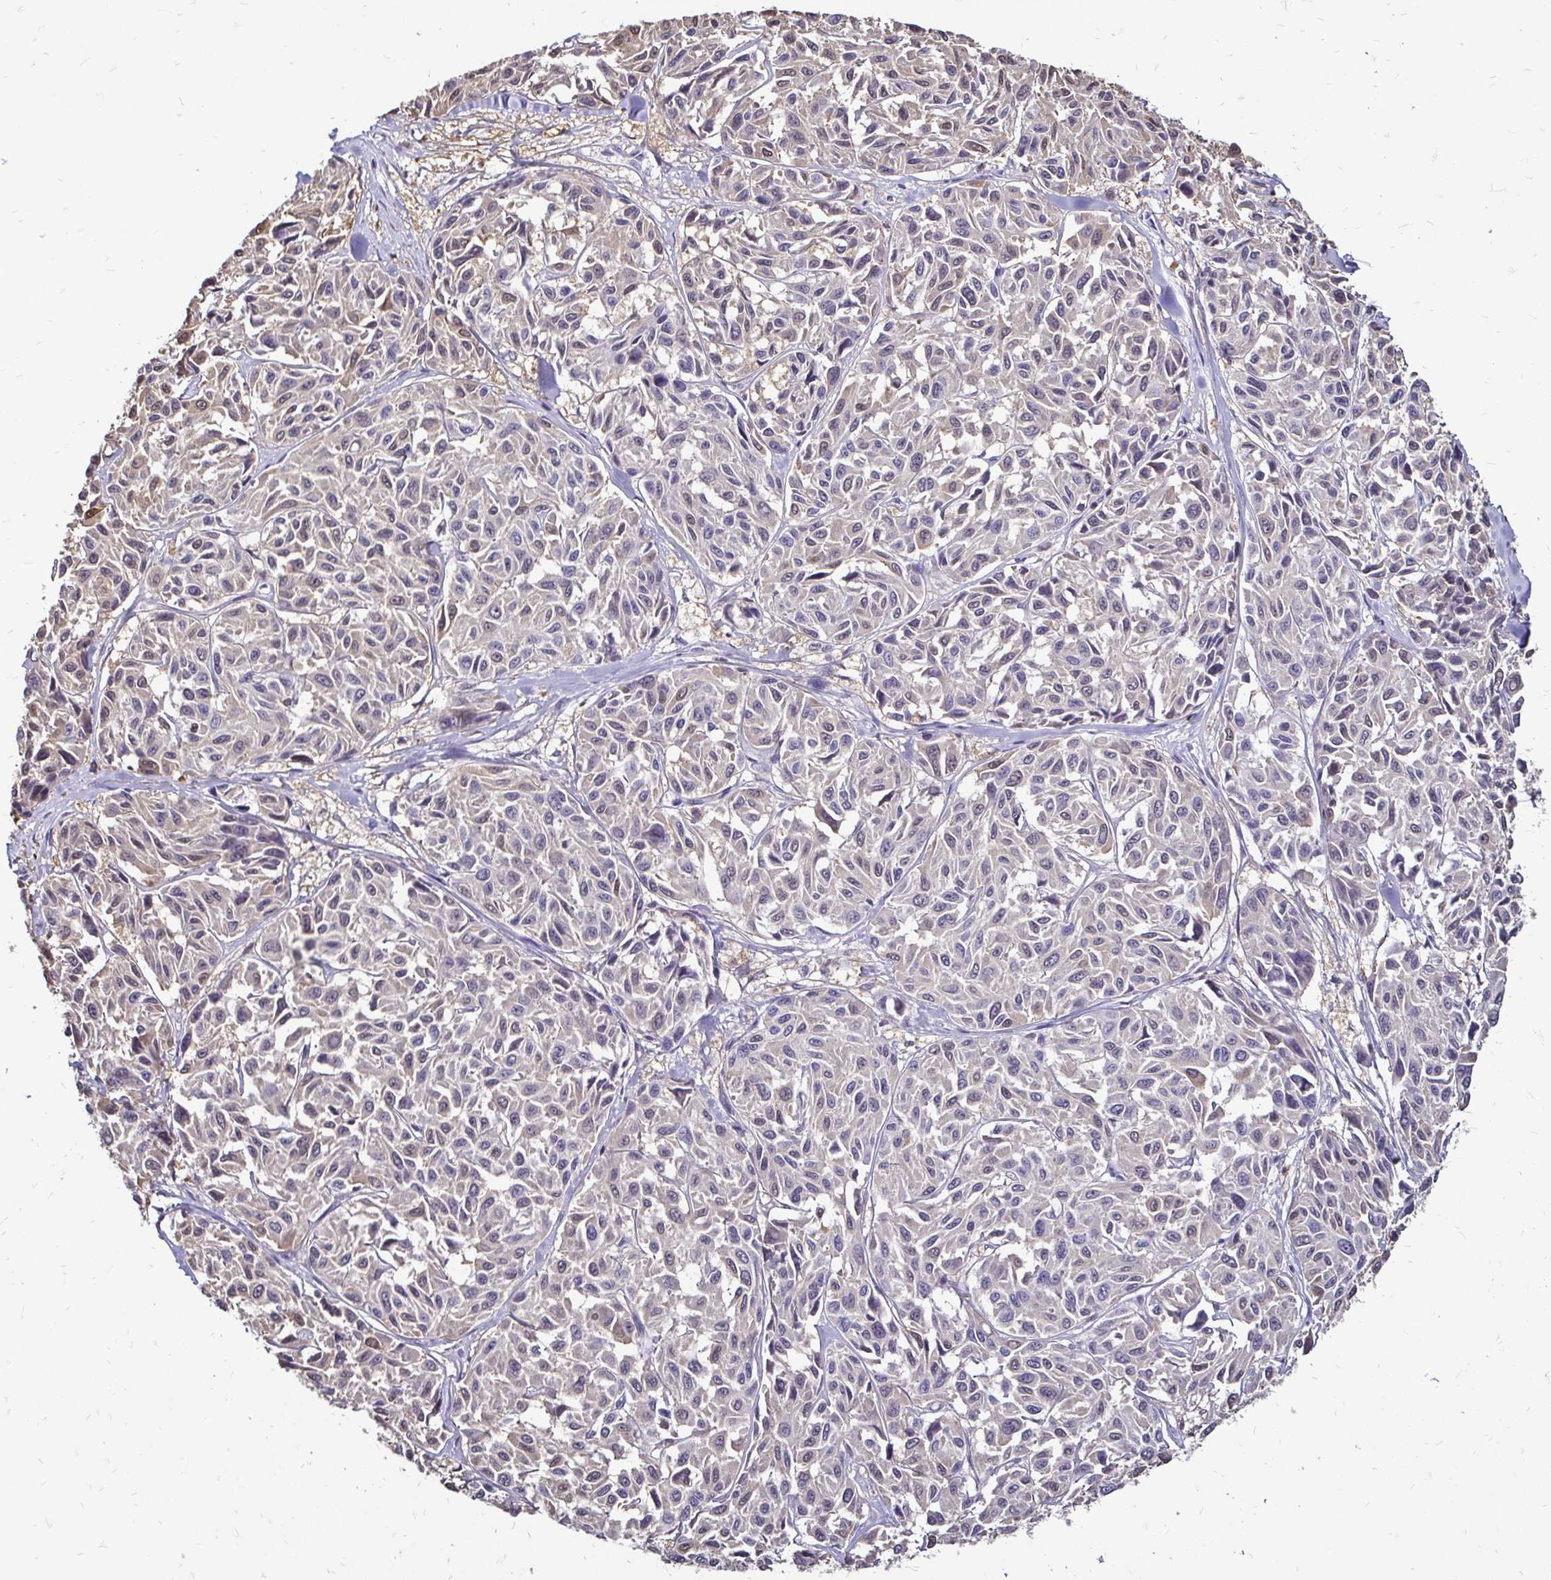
{"staining": {"intensity": "weak", "quantity": "<25%", "location": "cytoplasmic/membranous"}, "tissue": "melanoma", "cell_type": "Tumor cells", "image_type": "cancer", "snomed": [{"axis": "morphology", "description": "Malignant melanoma, NOS"}, {"axis": "topography", "description": "Skin"}], "caption": "A high-resolution histopathology image shows IHC staining of malignant melanoma, which exhibits no significant expression in tumor cells.", "gene": "ZFP1", "patient": {"sex": "female", "age": 66}}